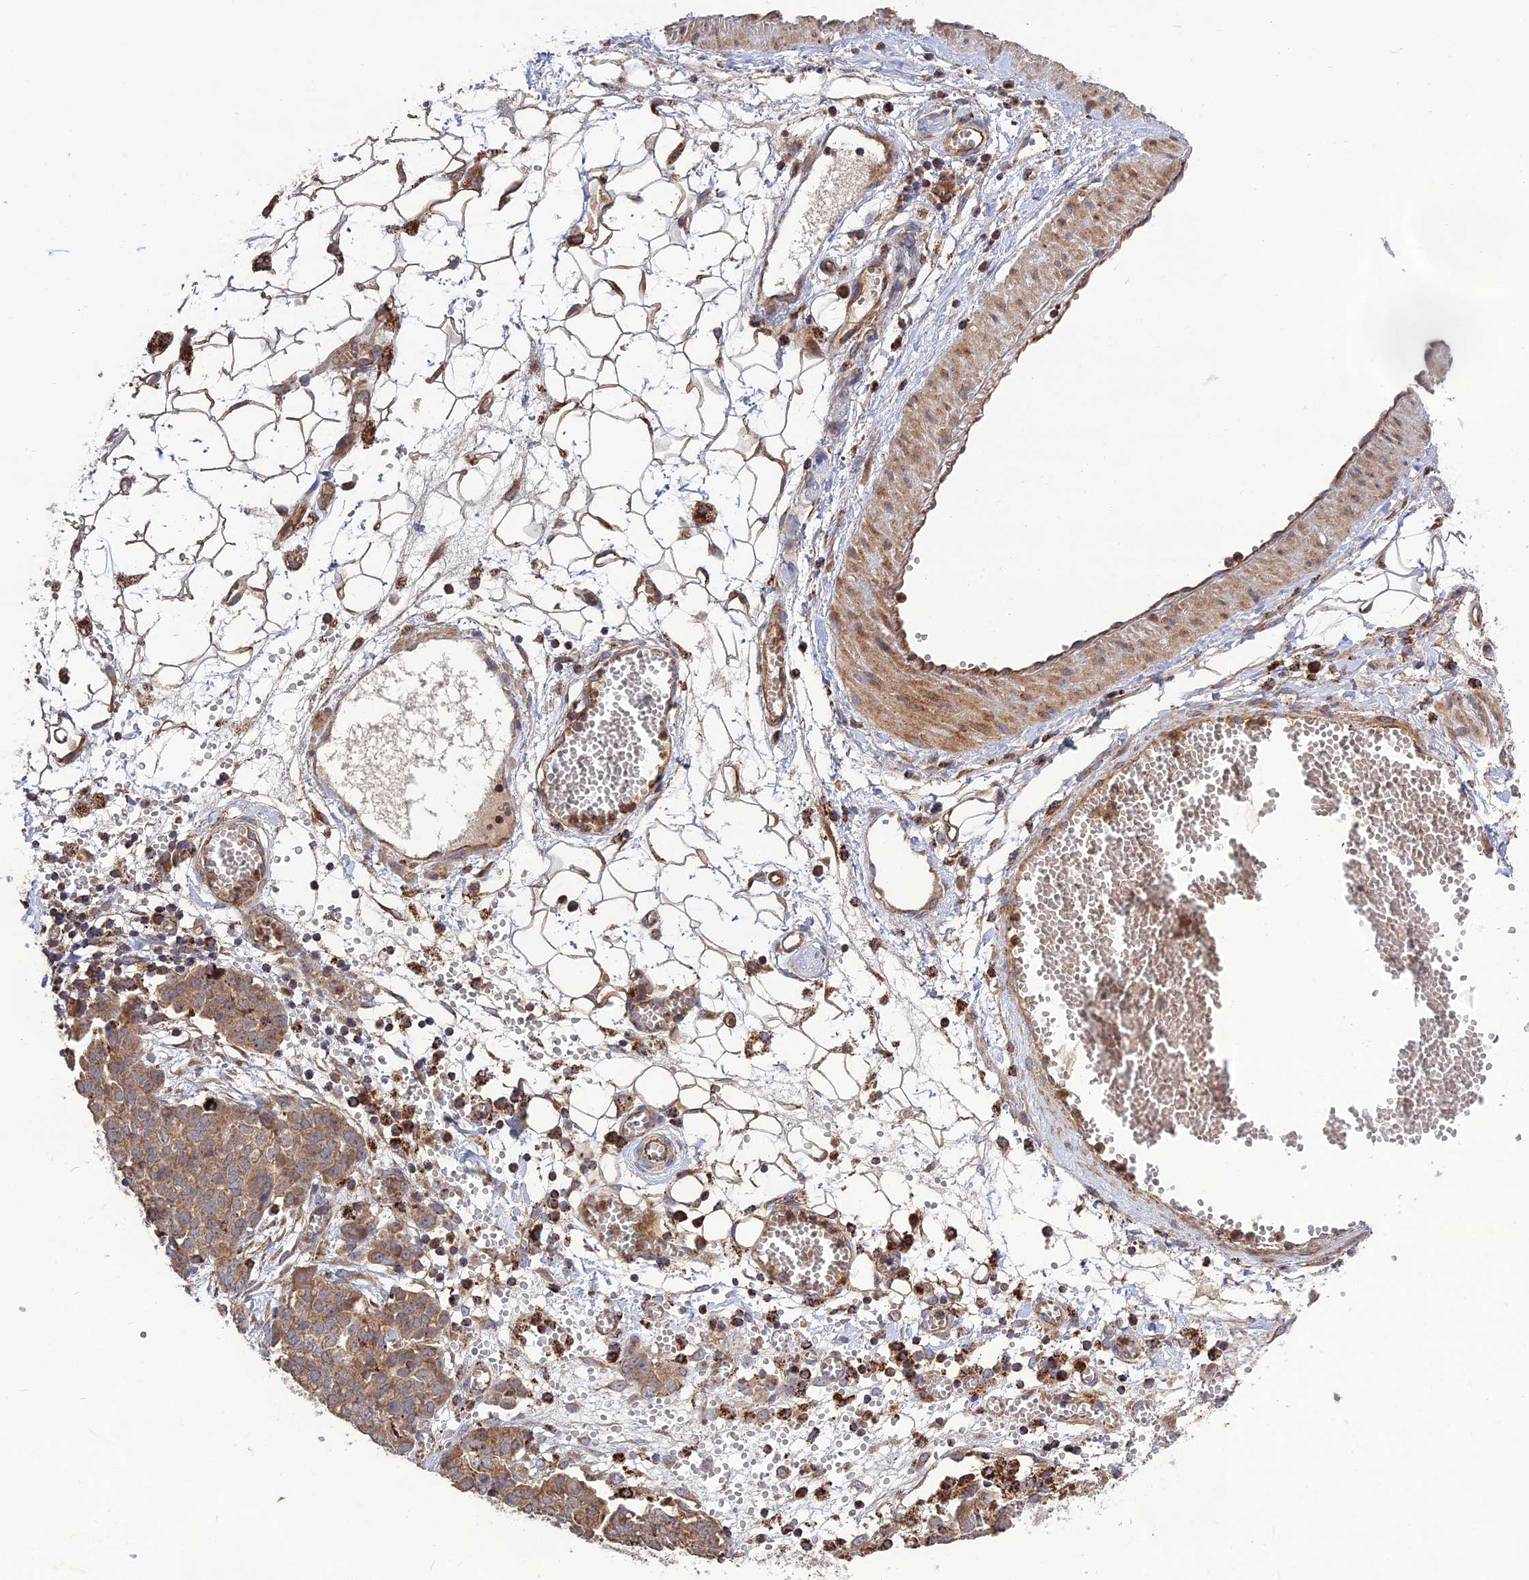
{"staining": {"intensity": "moderate", "quantity": ">75%", "location": "cytoplasmic/membranous"}, "tissue": "ovarian cancer", "cell_type": "Tumor cells", "image_type": "cancer", "snomed": [{"axis": "morphology", "description": "Cystadenocarcinoma, serous, NOS"}, {"axis": "topography", "description": "Soft tissue"}, {"axis": "topography", "description": "Ovary"}], "caption": "Human ovarian cancer stained for a protein (brown) displays moderate cytoplasmic/membranous positive expression in about >75% of tumor cells.", "gene": "RIC8B", "patient": {"sex": "female", "age": 57}}